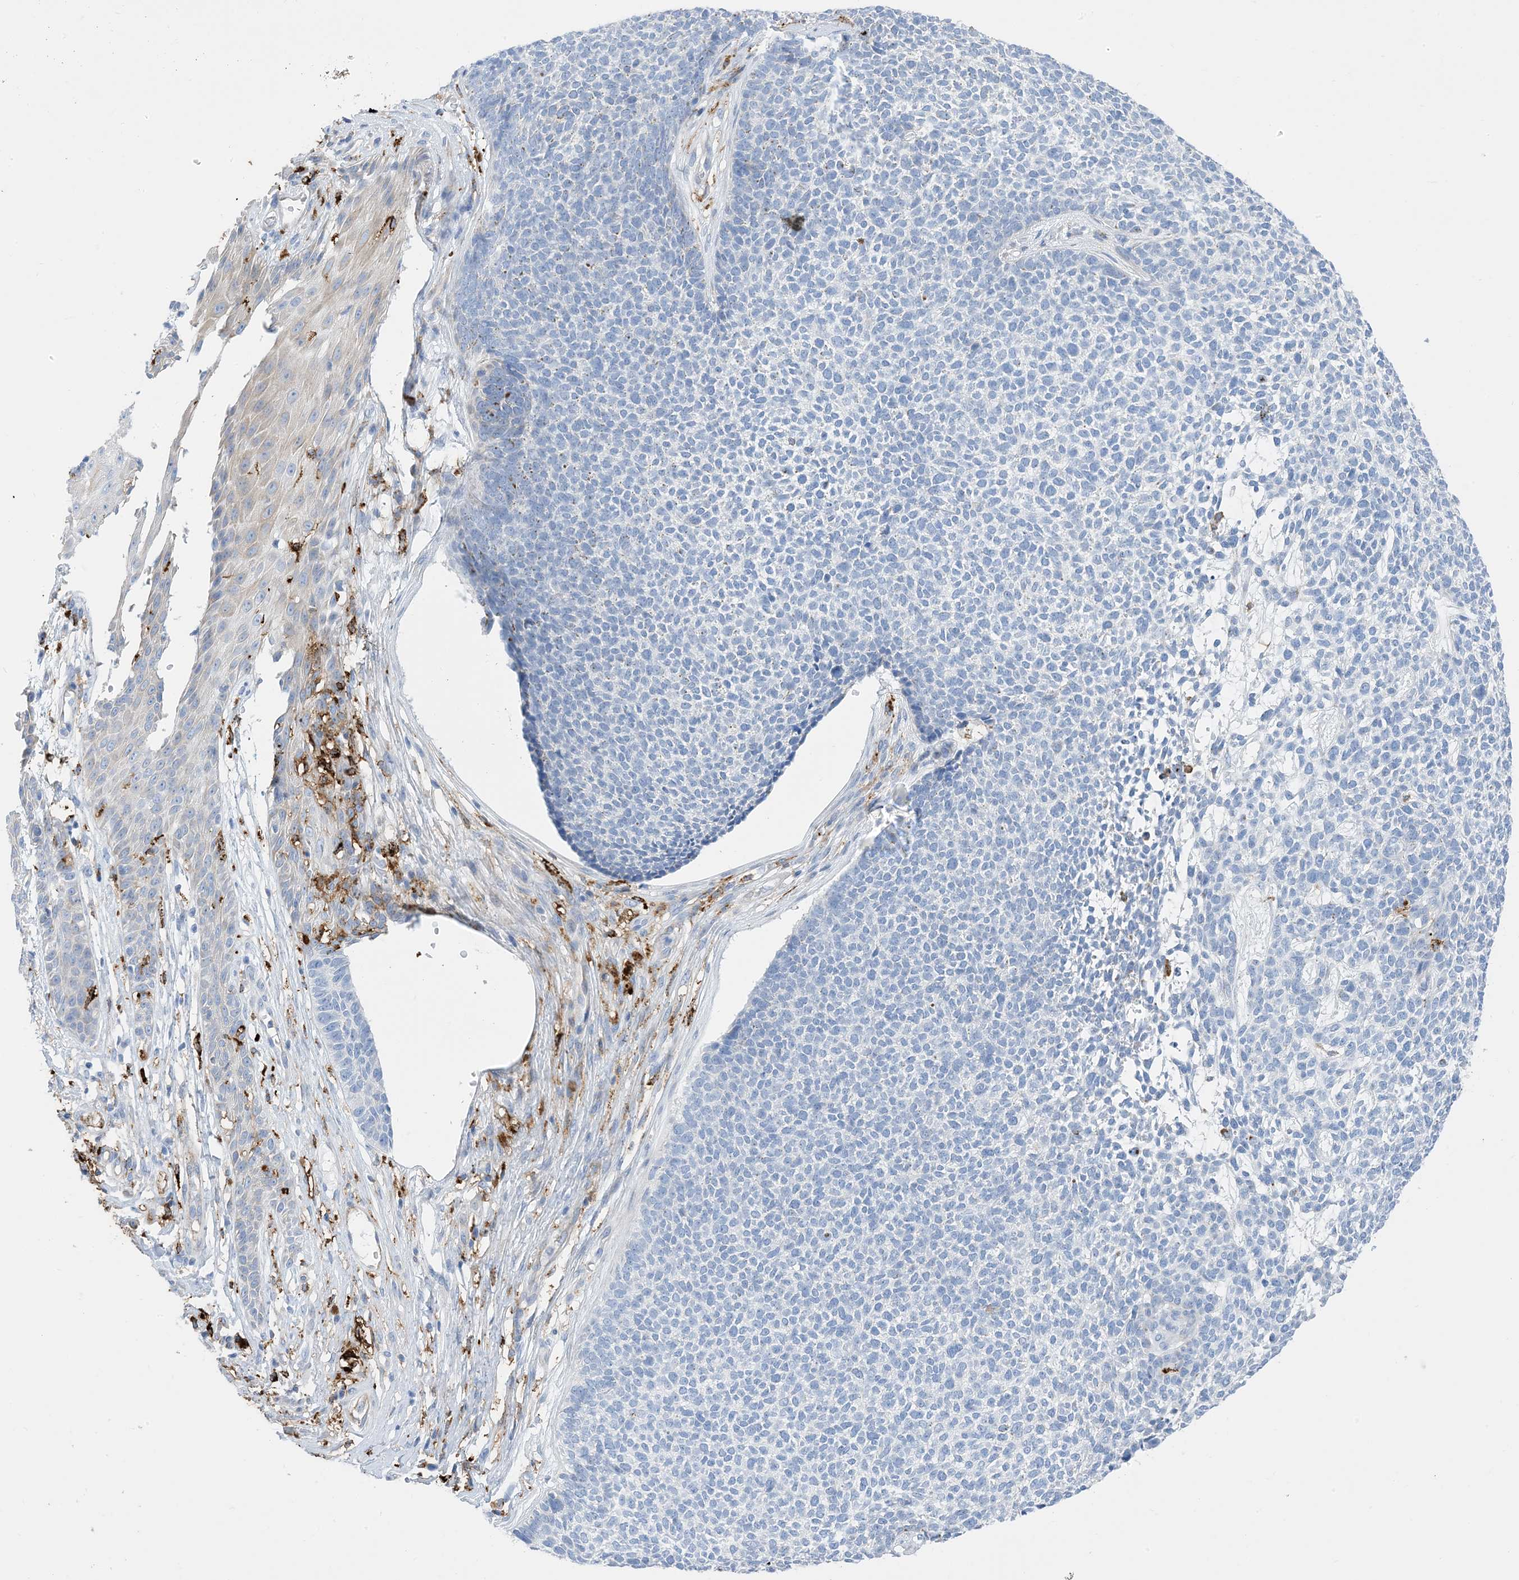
{"staining": {"intensity": "negative", "quantity": "none", "location": "none"}, "tissue": "skin cancer", "cell_type": "Tumor cells", "image_type": "cancer", "snomed": [{"axis": "morphology", "description": "Basal cell carcinoma"}, {"axis": "topography", "description": "Skin"}], "caption": "Tumor cells are negative for brown protein staining in skin basal cell carcinoma.", "gene": "DPH3", "patient": {"sex": "female", "age": 84}}